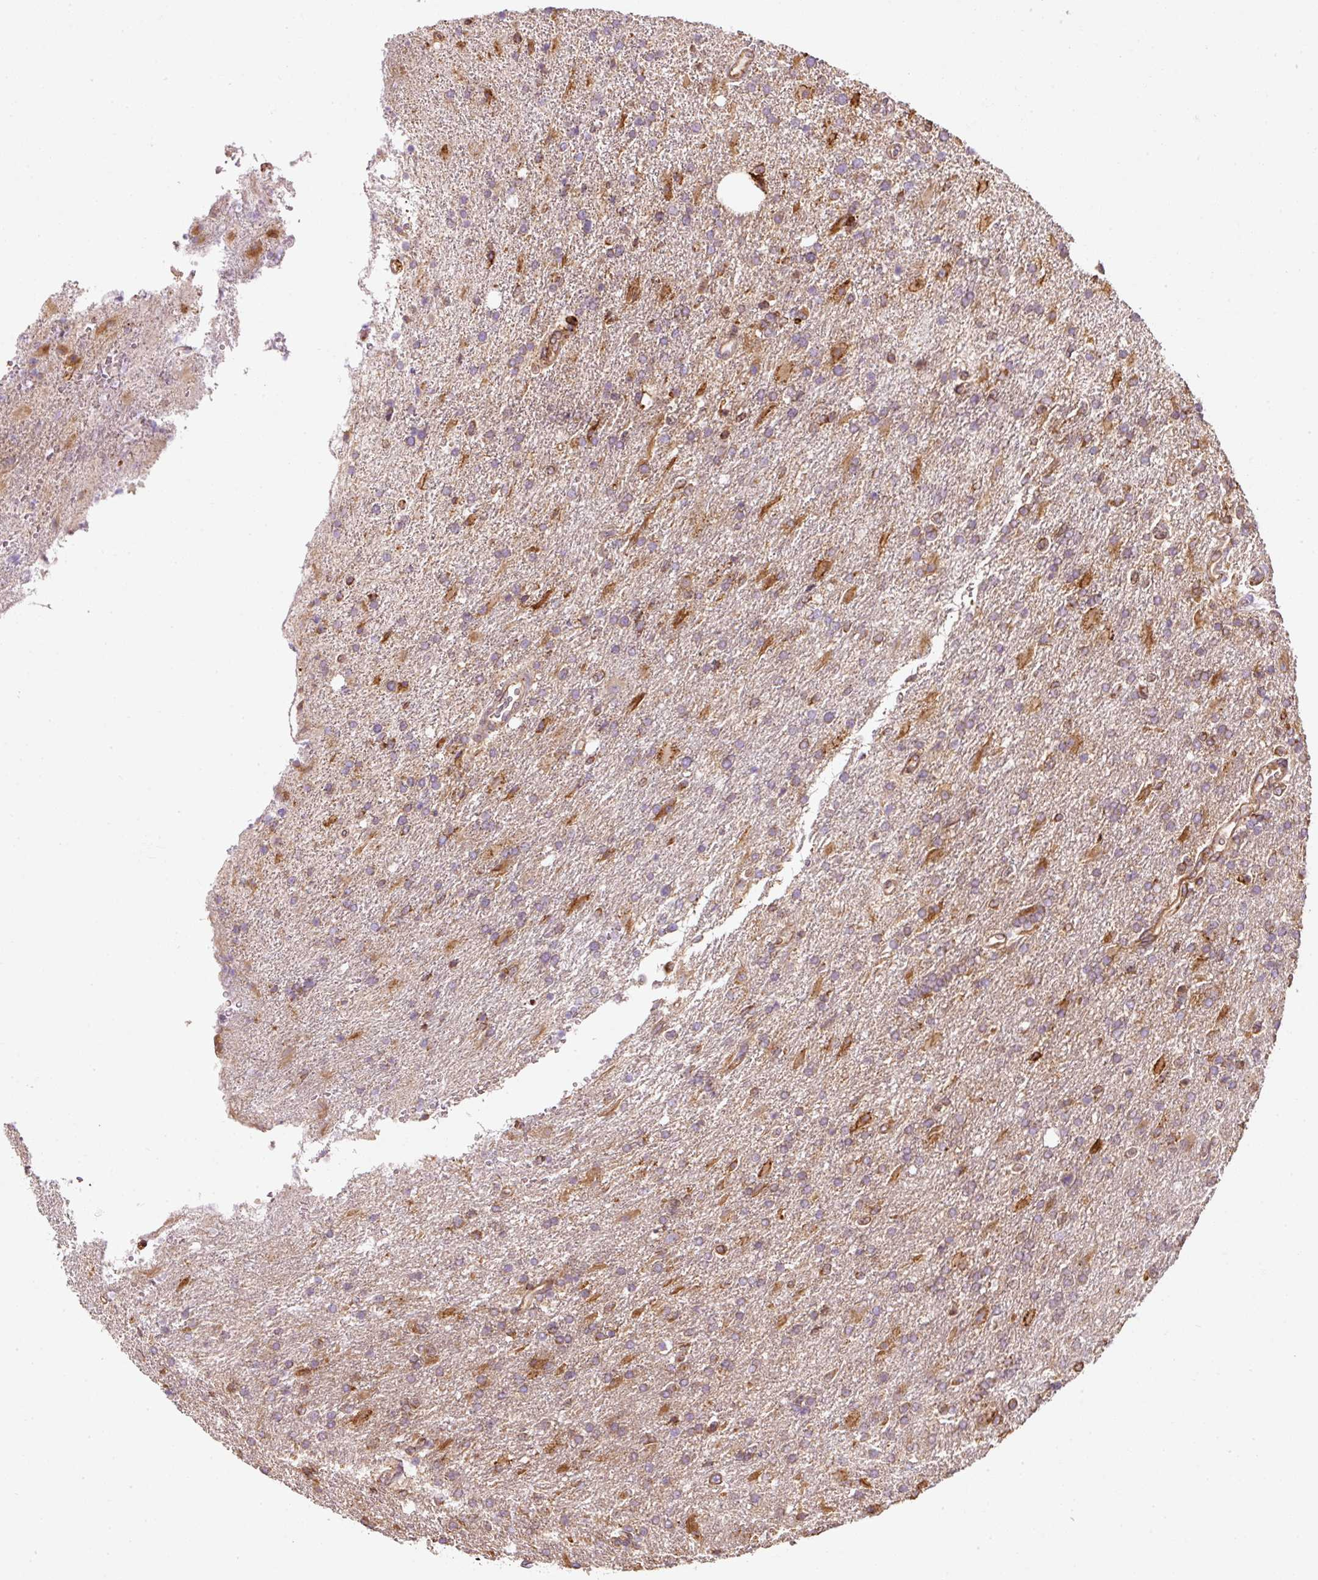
{"staining": {"intensity": "moderate", "quantity": "25%-75%", "location": "cytoplasmic/membranous"}, "tissue": "glioma", "cell_type": "Tumor cells", "image_type": "cancer", "snomed": [{"axis": "morphology", "description": "Glioma, malignant, High grade"}, {"axis": "topography", "description": "Brain"}], "caption": "Immunohistochemical staining of malignant glioma (high-grade) exhibits medium levels of moderate cytoplasmic/membranous protein positivity in about 25%-75% of tumor cells. The staining was performed using DAB, with brown indicating positive protein expression. Nuclei are stained blue with hematoxylin.", "gene": "PRKCSH", "patient": {"sex": "male", "age": 56}}